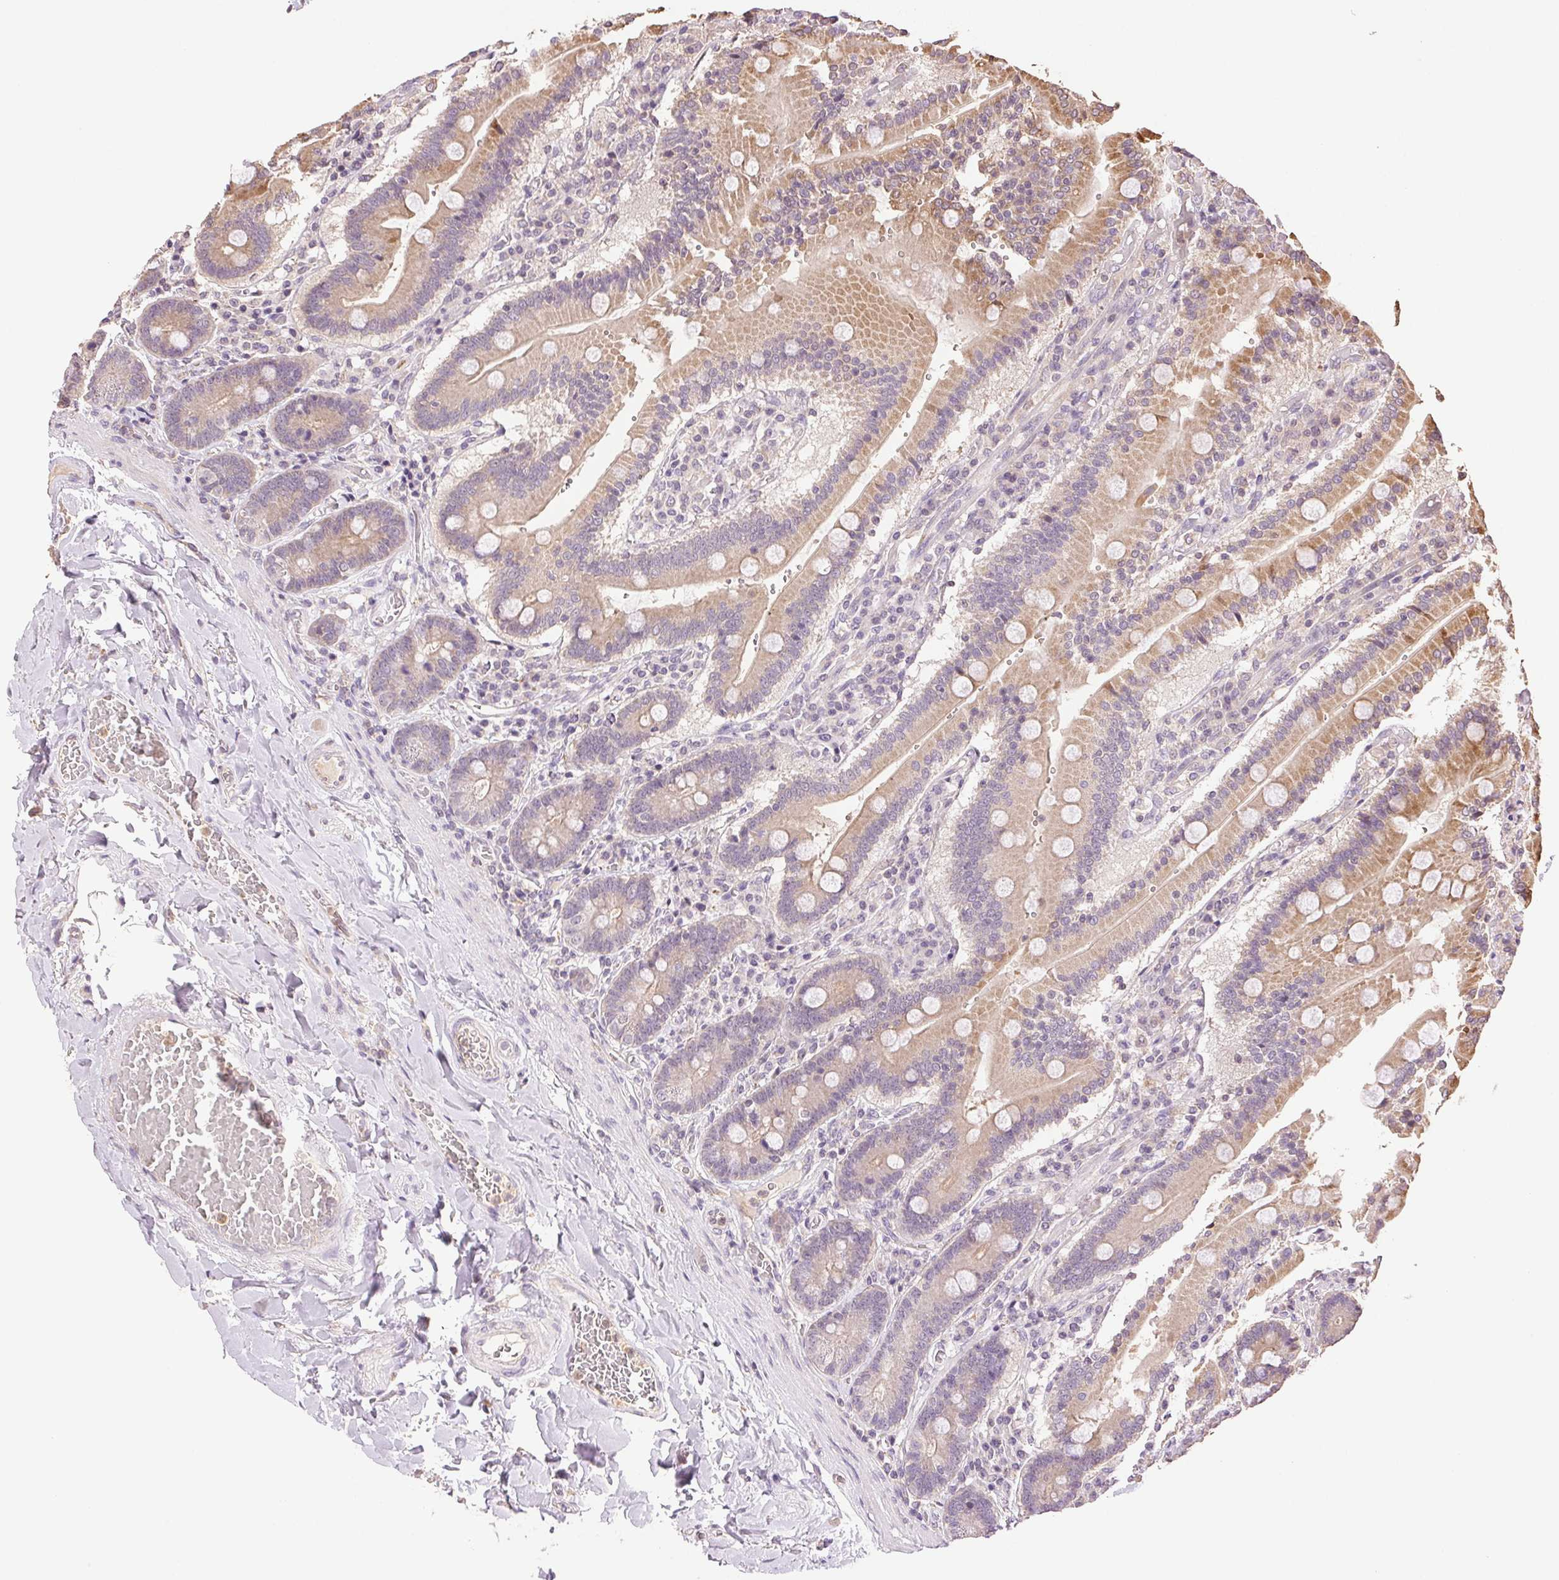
{"staining": {"intensity": "moderate", "quantity": "25%-75%", "location": "cytoplasmic/membranous"}, "tissue": "duodenum", "cell_type": "Glandular cells", "image_type": "normal", "snomed": [{"axis": "morphology", "description": "Normal tissue, NOS"}, {"axis": "topography", "description": "Duodenum"}], "caption": "IHC of unremarkable human duodenum demonstrates medium levels of moderate cytoplasmic/membranous positivity in approximately 25%-75% of glandular cells. The staining was performed using DAB (3,3'-diaminobenzidine) to visualize the protein expression in brown, while the nuclei were stained in blue with hematoxylin (Magnification: 20x).", "gene": "TMEM253", "patient": {"sex": "female", "age": 62}}